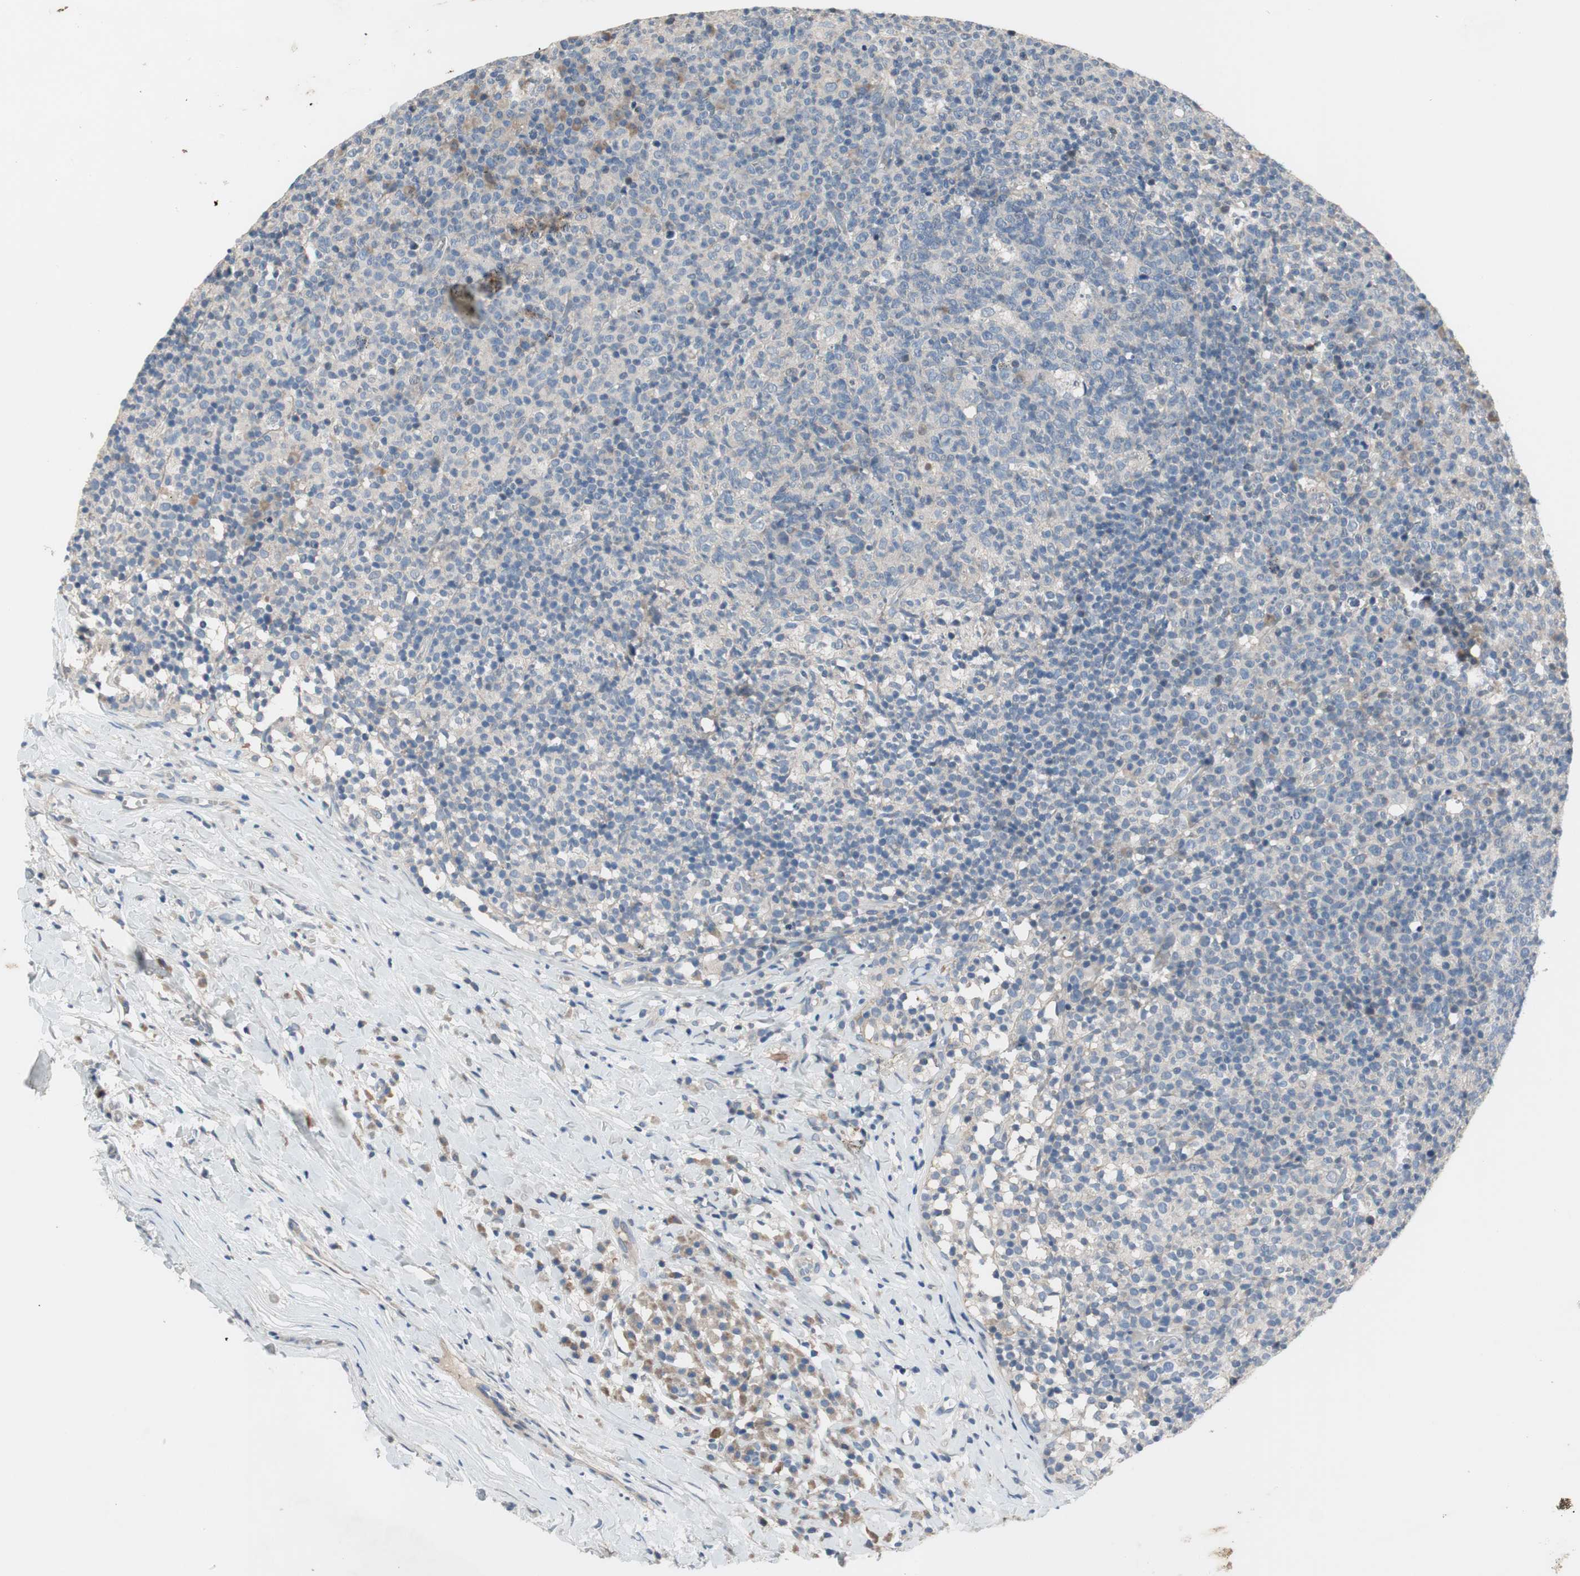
{"staining": {"intensity": "negative", "quantity": "none", "location": "none"}, "tissue": "lymph node", "cell_type": "Germinal center cells", "image_type": "normal", "snomed": [{"axis": "morphology", "description": "Normal tissue, NOS"}, {"axis": "morphology", "description": "Inflammation, NOS"}, {"axis": "topography", "description": "Lymph node"}], "caption": "This is a image of IHC staining of unremarkable lymph node, which shows no positivity in germinal center cells.", "gene": "TACR3", "patient": {"sex": "male", "age": 55}}